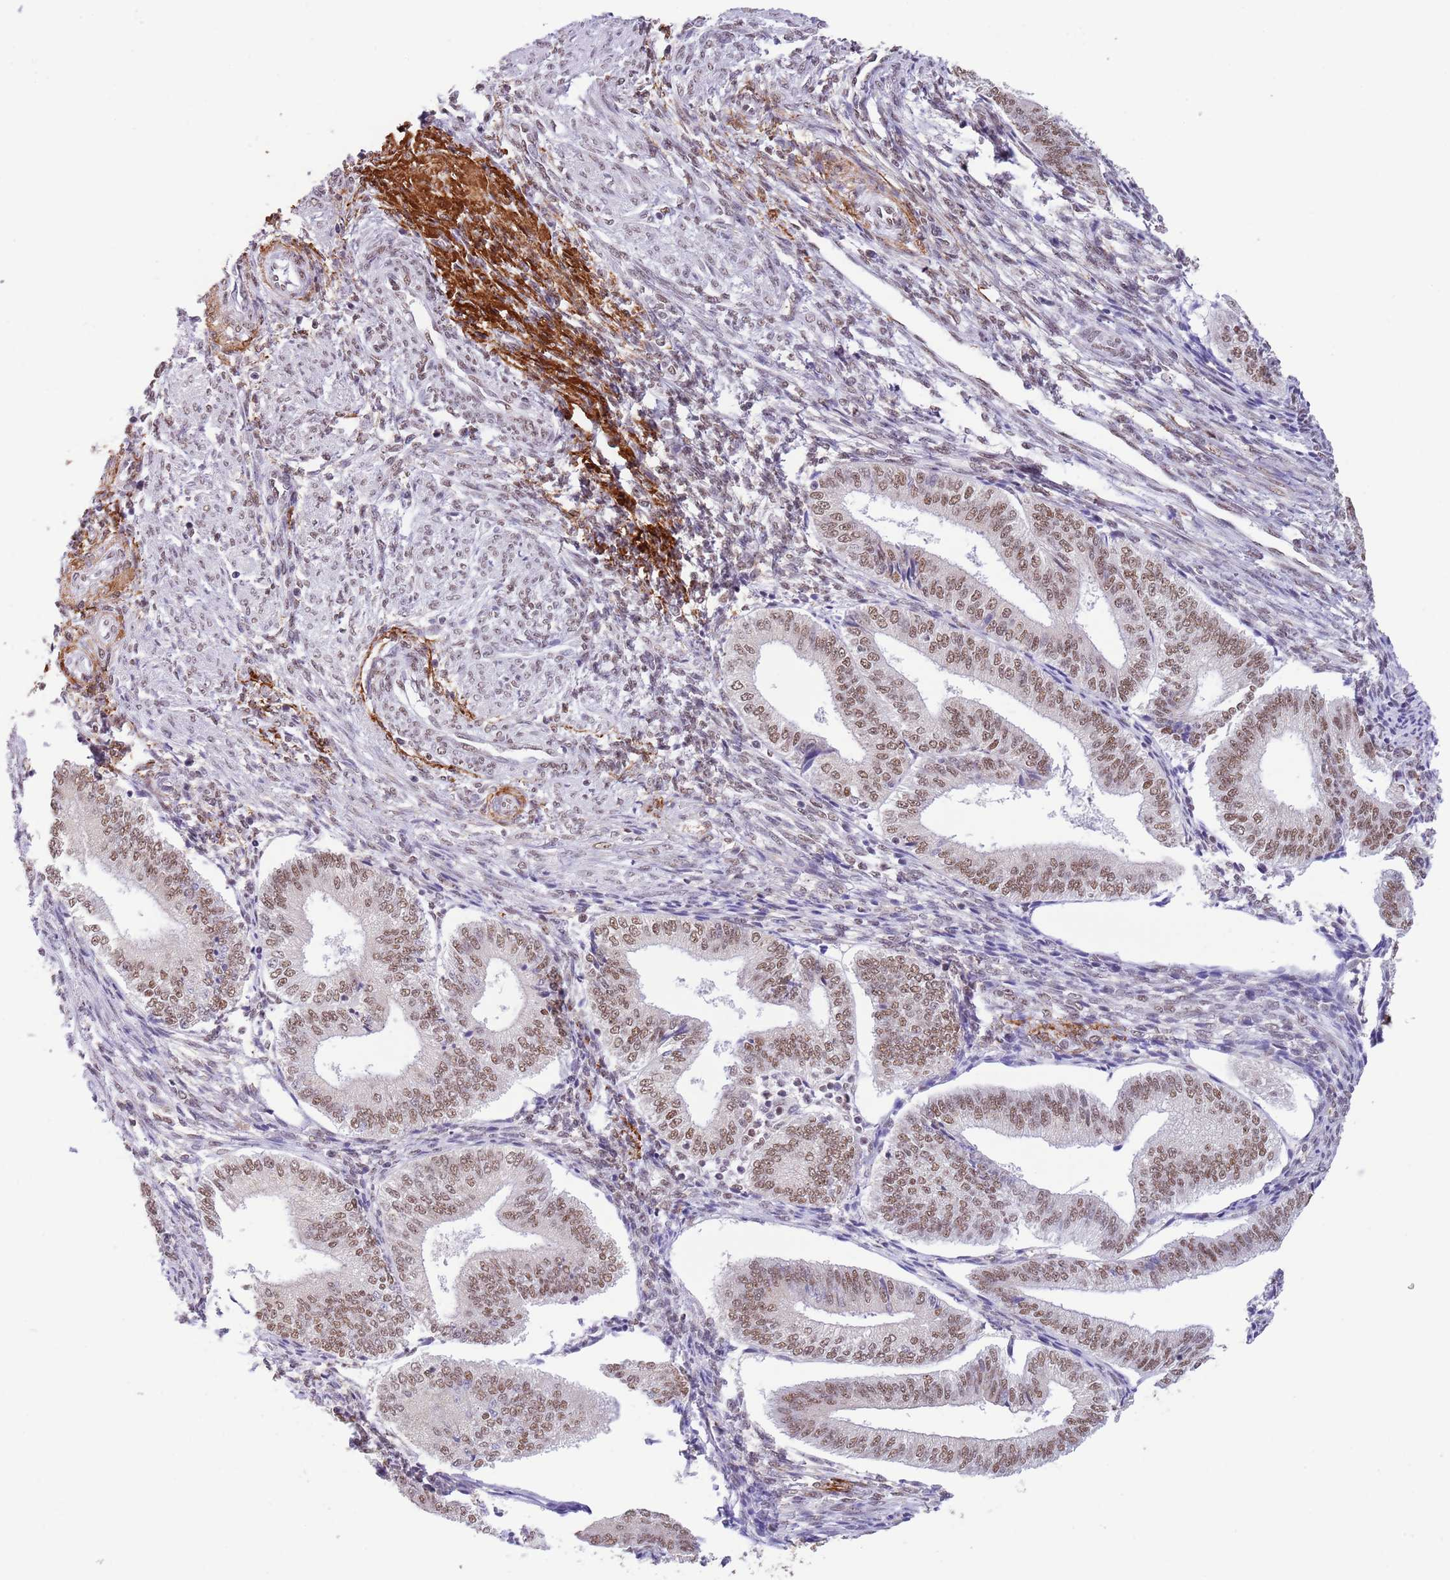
{"staining": {"intensity": "negative", "quantity": "none", "location": "none"}, "tissue": "endometrium", "cell_type": "Cells in endometrial stroma", "image_type": "normal", "snomed": [{"axis": "morphology", "description": "Normal tissue, NOS"}, {"axis": "topography", "description": "Endometrium"}], "caption": "Immunohistochemistry micrograph of normal endometrium stained for a protein (brown), which displays no expression in cells in endometrial stroma.", "gene": "TRIM32", "patient": {"sex": "female", "age": 34}}